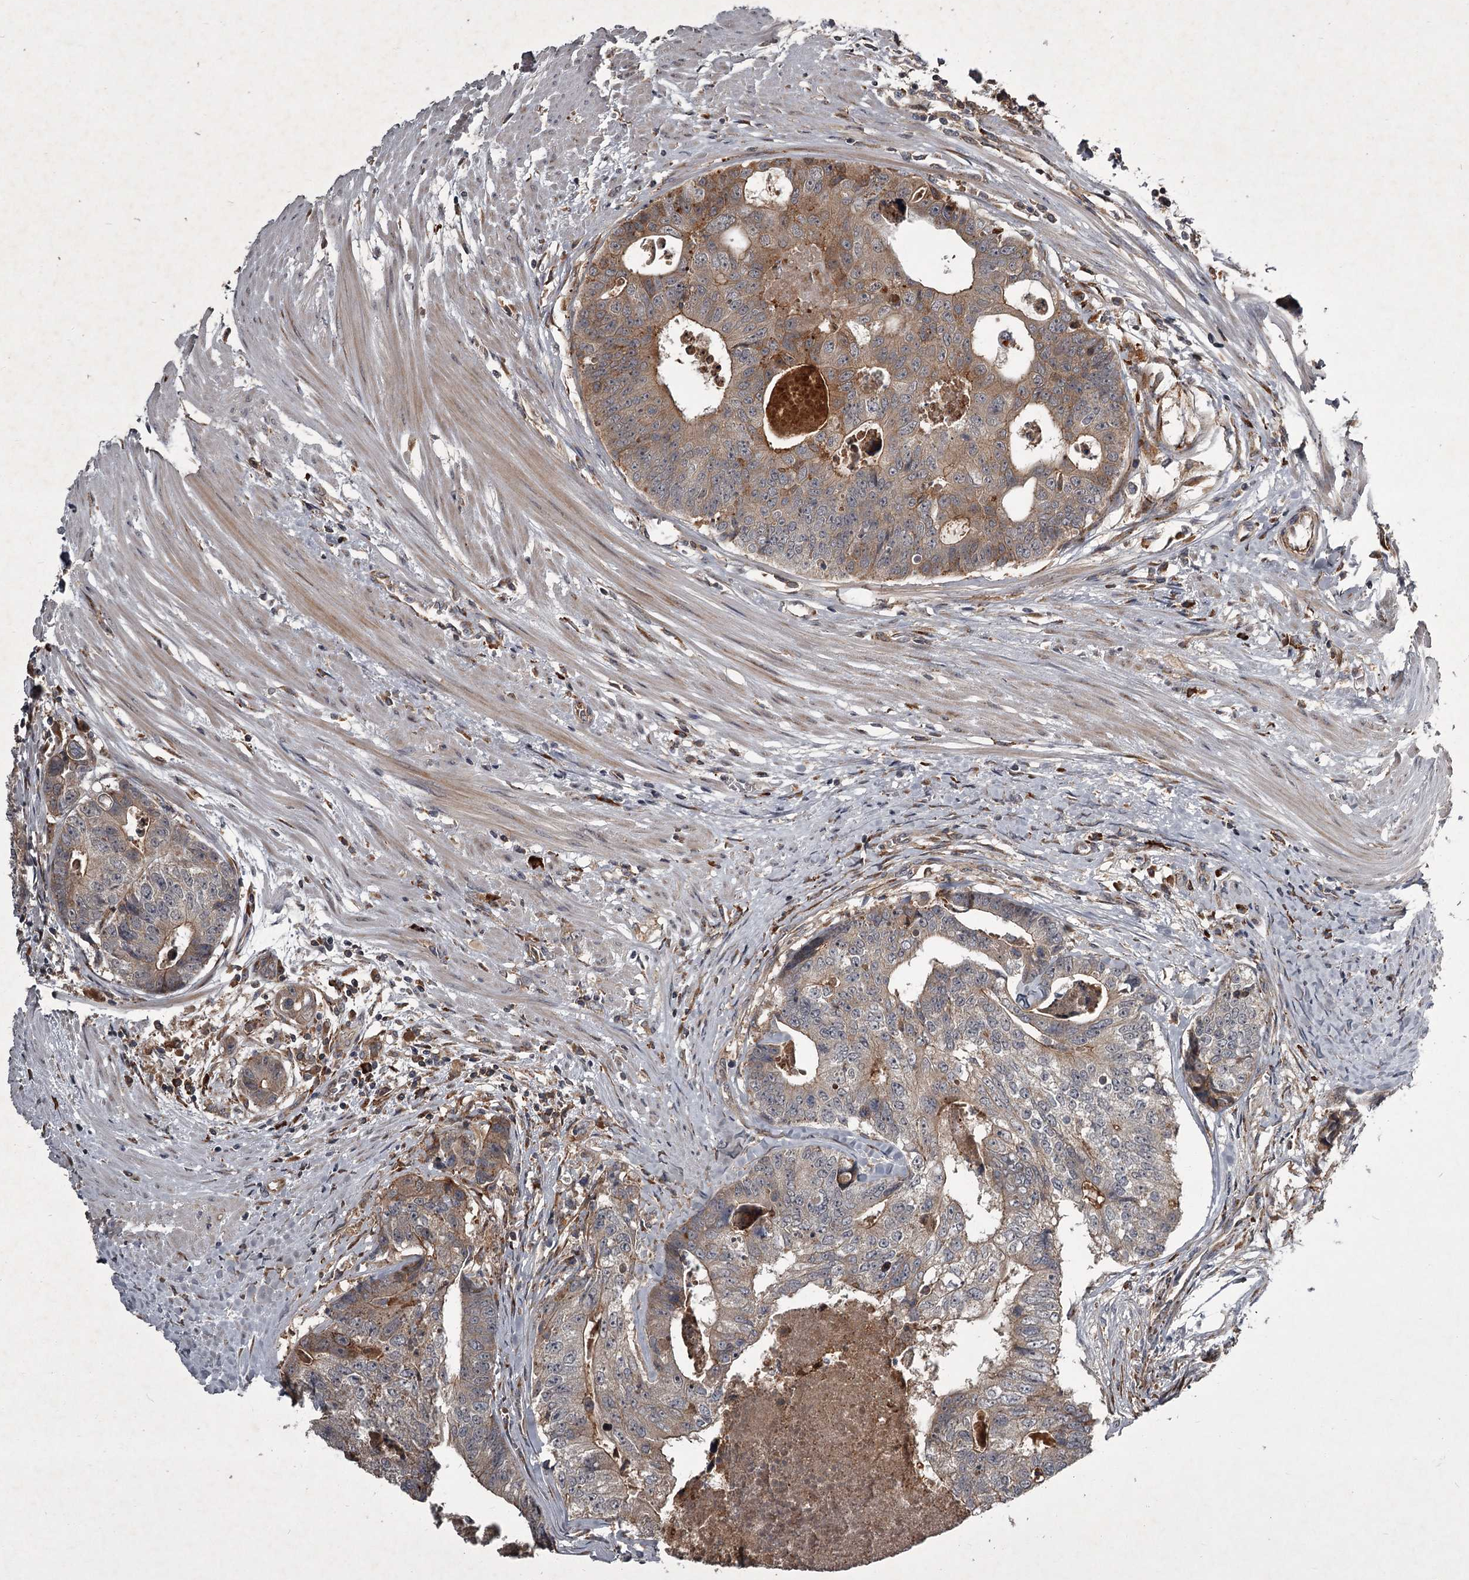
{"staining": {"intensity": "moderate", "quantity": "25%-75%", "location": "cytoplasmic/membranous"}, "tissue": "colorectal cancer", "cell_type": "Tumor cells", "image_type": "cancer", "snomed": [{"axis": "morphology", "description": "Adenocarcinoma, NOS"}, {"axis": "topography", "description": "Colon"}], "caption": "Immunohistochemistry image of human colorectal cancer (adenocarcinoma) stained for a protein (brown), which exhibits medium levels of moderate cytoplasmic/membranous positivity in about 25%-75% of tumor cells.", "gene": "UNC93B1", "patient": {"sex": "female", "age": 67}}